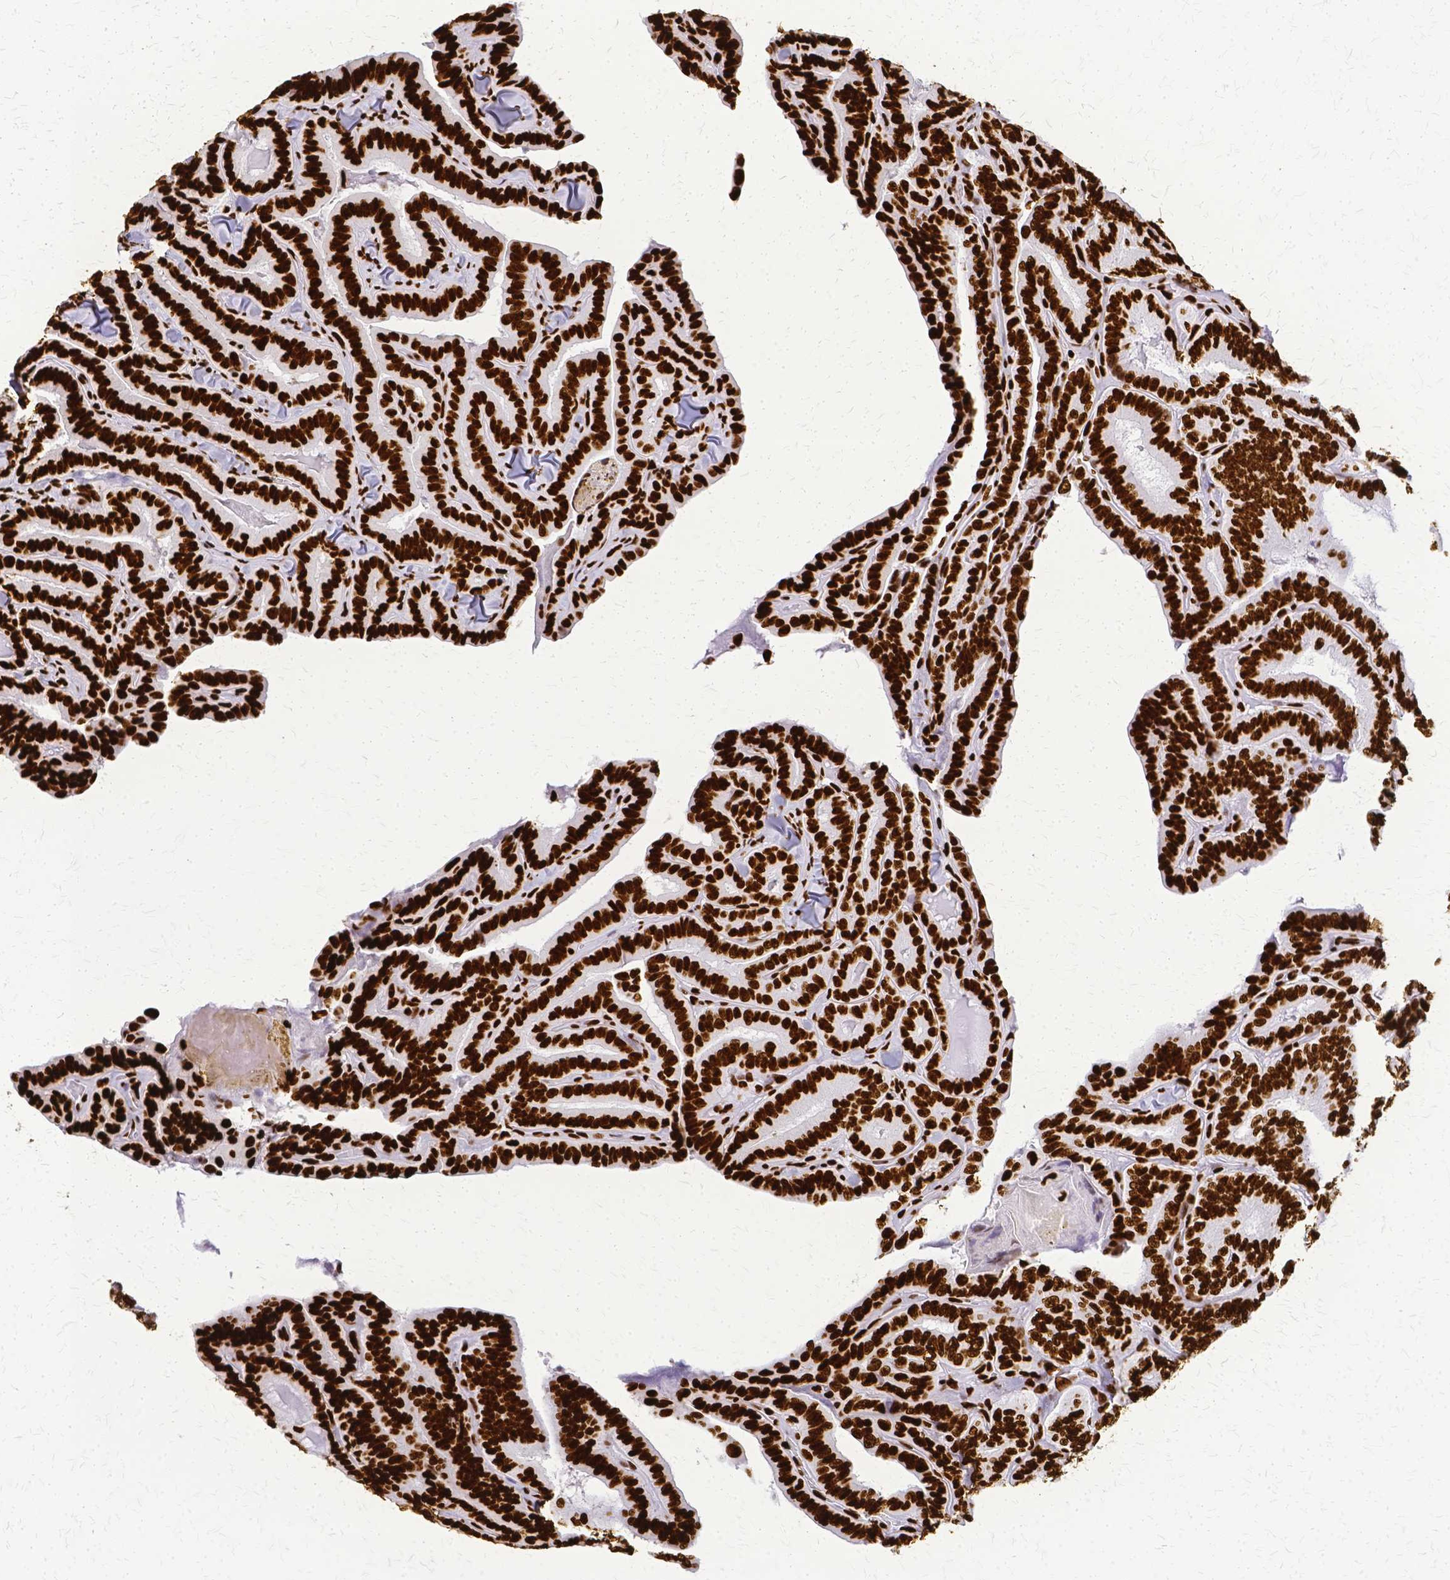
{"staining": {"intensity": "strong", "quantity": ">75%", "location": "nuclear"}, "tissue": "thyroid cancer", "cell_type": "Tumor cells", "image_type": "cancer", "snomed": [{"axis": "morphology", "description": "Papillary adenocarcinoma, NOS"}, {"axis": "topography", "description": "Thyroid gland"}], "caption": "The micrograph shows immunohistochemical staining of thyroid cancer. There is strong nuclear positivity is identified in approximately >75% of tumor cells.", "gene": "SFPQ", "patient": {"sex": "male", "age": 61}}